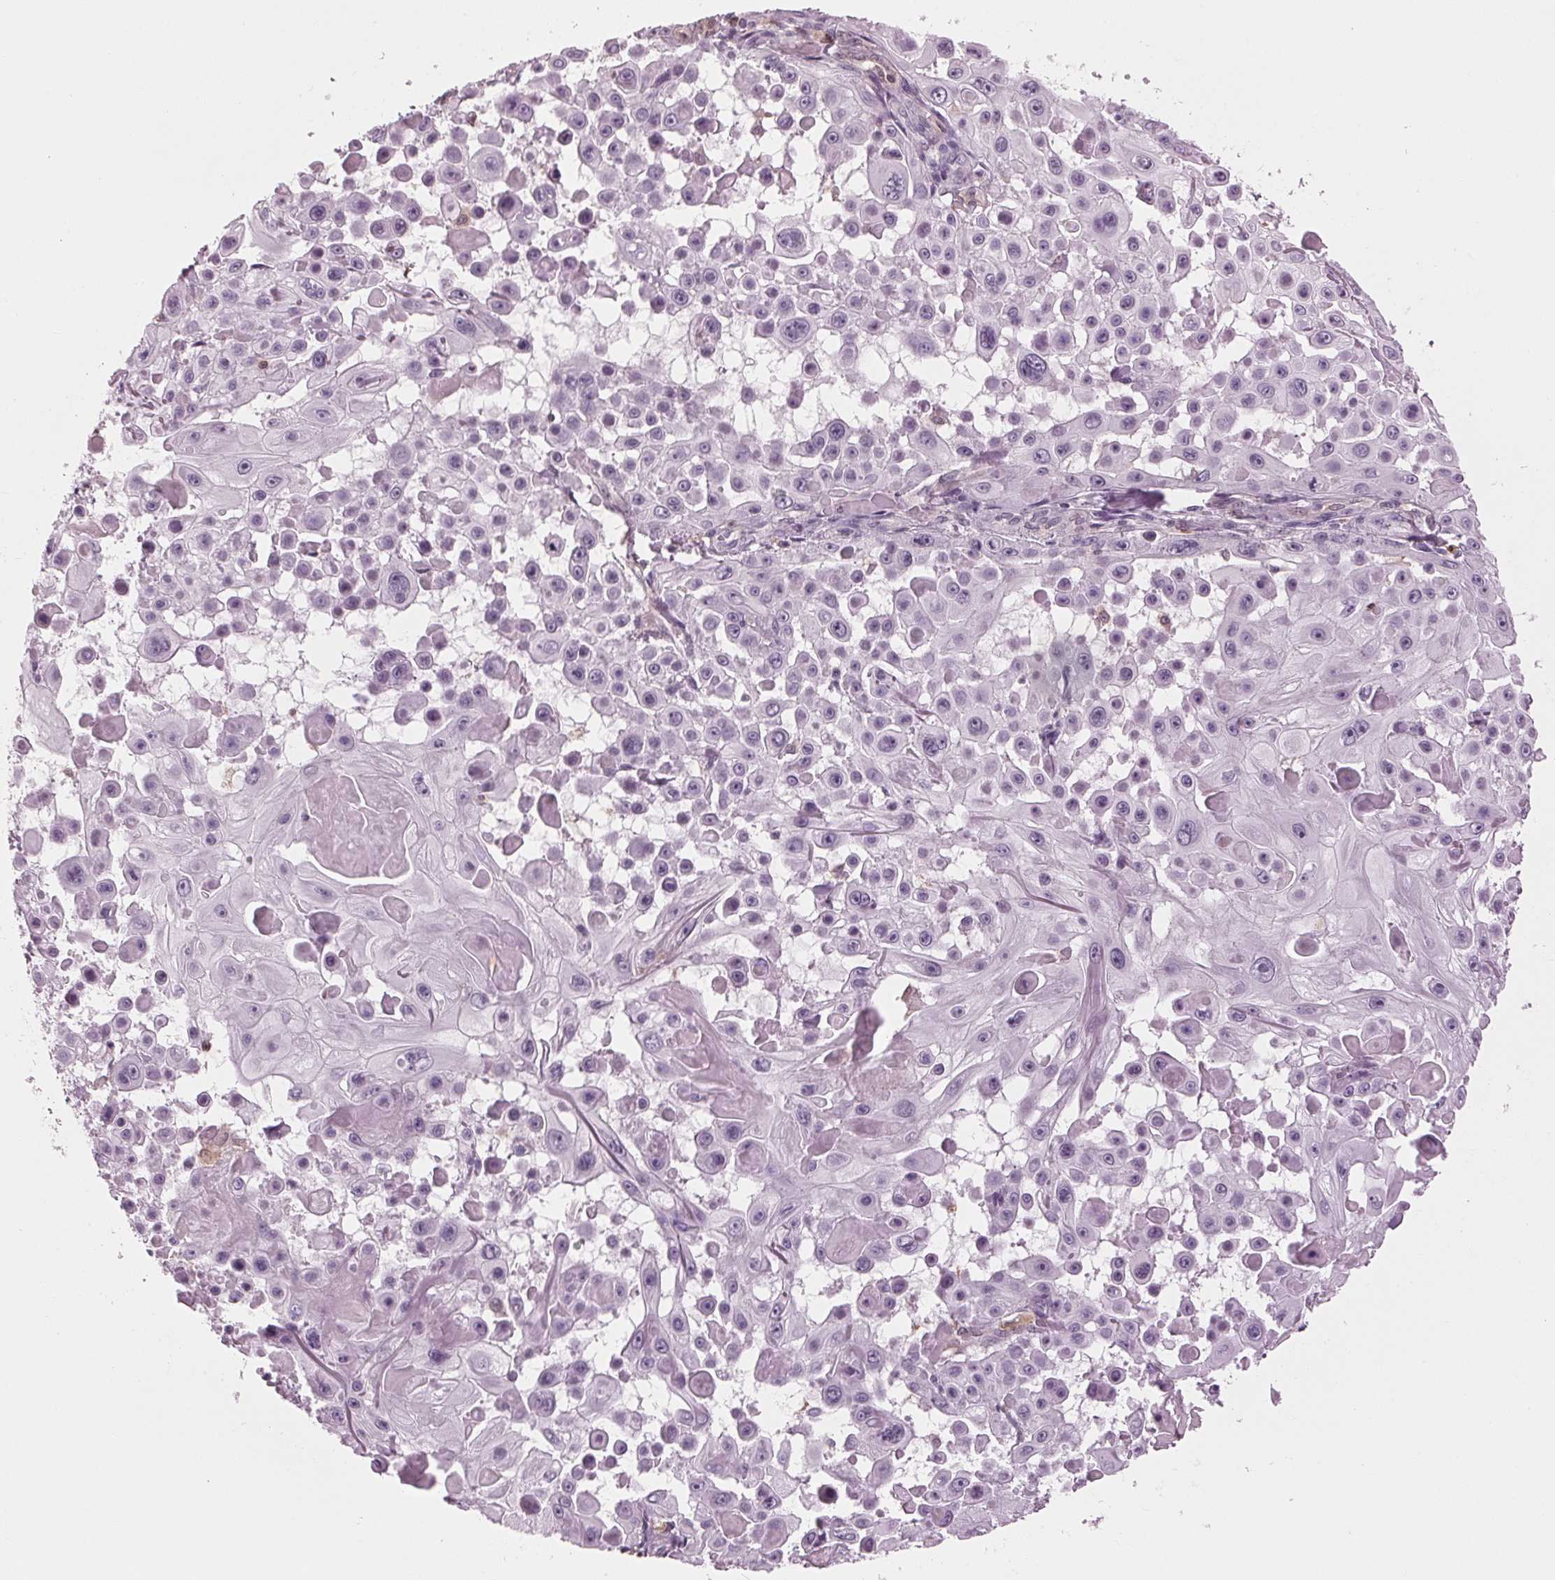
{"staining": {"intensity": "negative", "quantity": "none", "location": "none"}, "tissue": "skin cancer", "cell_type": "Tumor cells", "image_type": "cancer", "snomed": [{"axis": "morphology", "description": "Squamous cell carcinoma, NOS"}, {"axis": "topography", "description": "Skin"}], "caption": "This photomicrograph is of skin cancer stained with IHC to label a protein in brown with the nuclei are counter-stained blue. There is no staining in tumor cells.", "gene": "BTLA", "patient": {"sex": "male", "age": 91}}